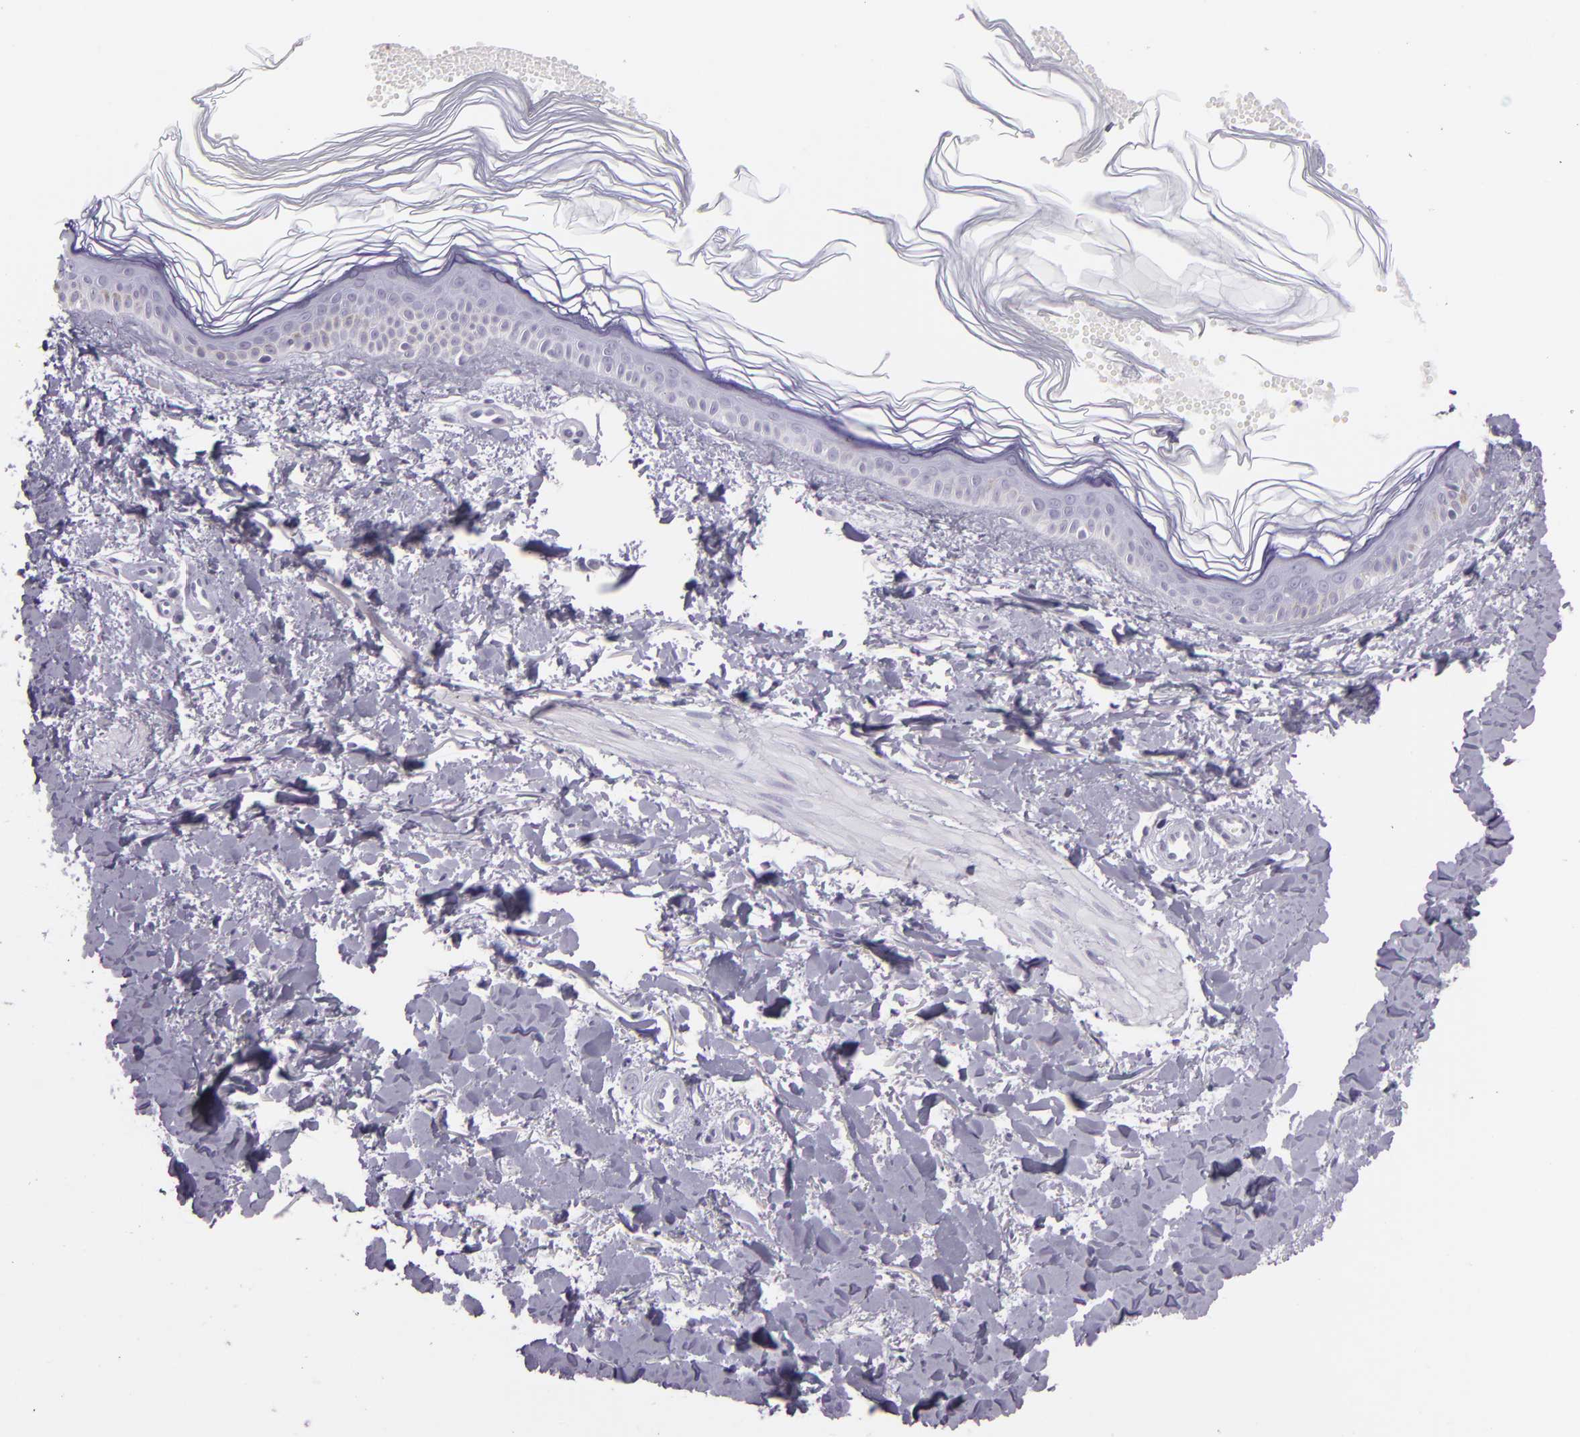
{"staining": {"intensity": "negative", "quantity": "none", "location": "none"}, "tissue": "melanoma", "cell_type": "Tumor cells", "image_type": "cancer", "snomed": [{"axis": "morphology", "description": "Malignant melanoma, NOS"}, {"axis": "topography", "description": "Skin"}], "caption": "A histopathology image of melanoma stained for a protein reveals no brown staining in tumor cells.", "gene": "MUC6", "patient": {"sex": "female", "age": 73}}